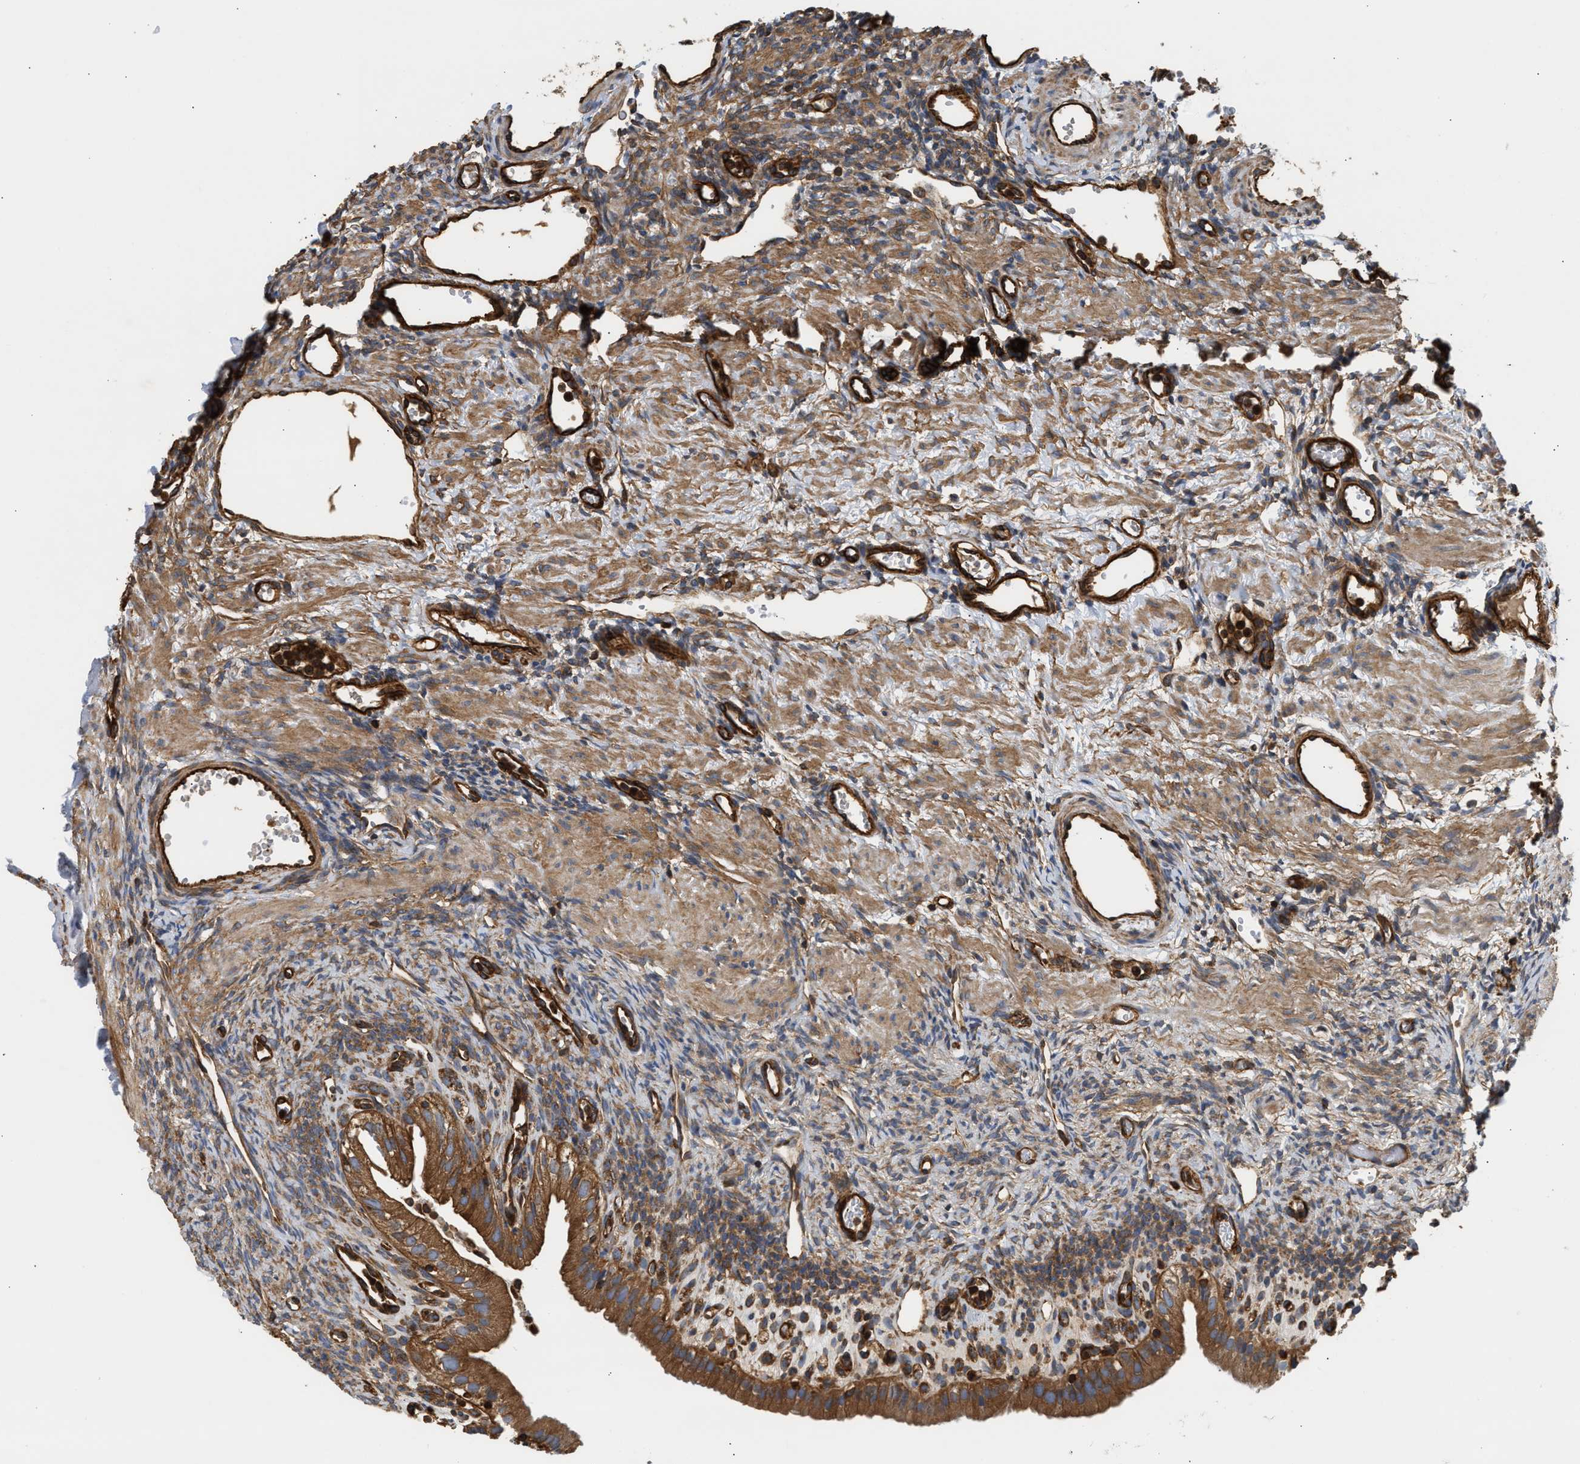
{"staining": {"intensity": "moderate", "quantity": "25%-75%", "location": "cytoplasmic/membranous"}, "tissue": "ovary", "cell_type": "Follicle cells", "image_type": "normal", "snomed": [{"axis": "morphology", "description": "Normal tissue, NOS"}, {"axis": "topography", "description": "Ovary"}], "caption": "Ovary stained with IHC exhibits moderate cytoplasmic/membranous staining in approximately 25%-75% of follicle cells. (IHC, brightfield microscopy, high magnification).", "gene": "SAMD9L", "patient": {"sex": "female", "age": 33}}